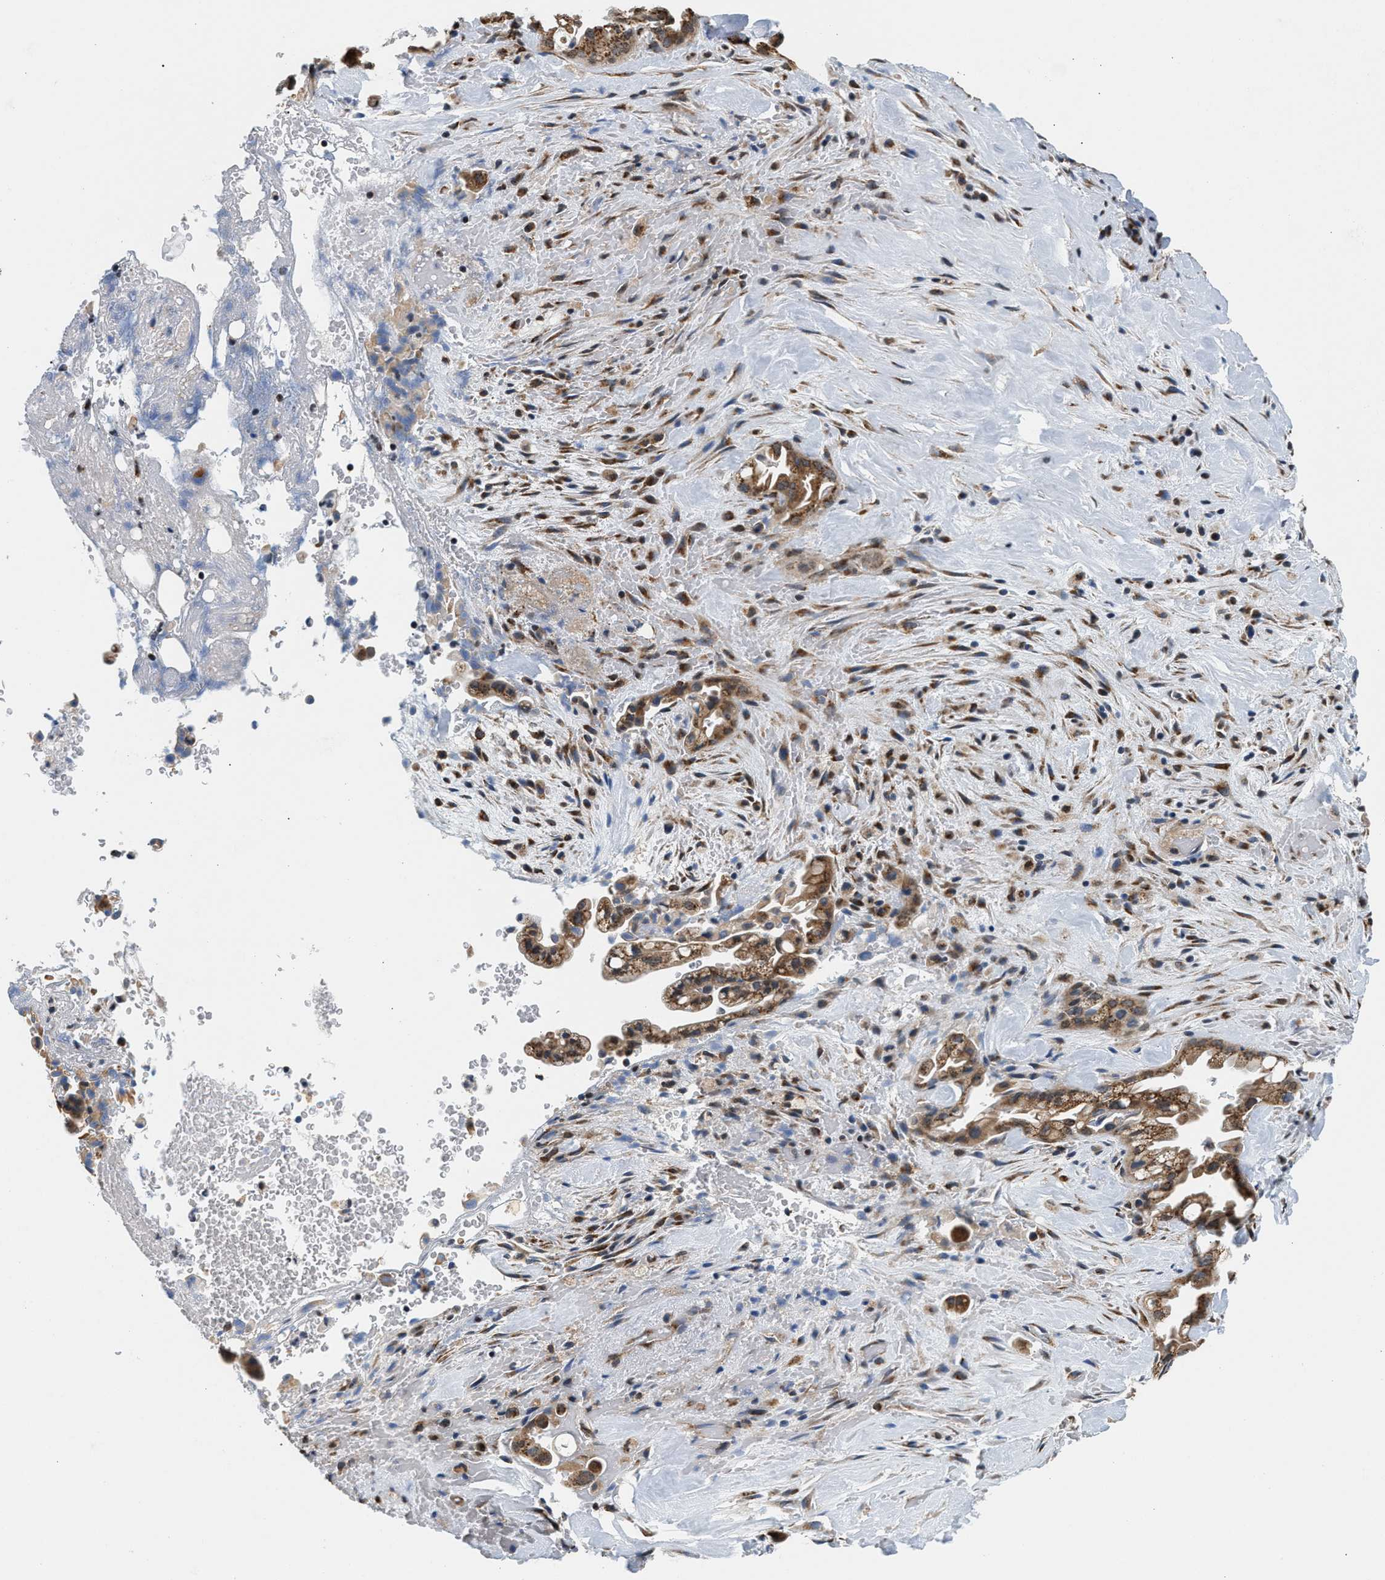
{"staining": {"intensity": "moderate", "quantity": ">75%", "location": "cytoplasmic/membranous"}, "tissue": "liver cancer", "cell_type": "Tumor cells", "image_type": "cancer", "snomed": [{"axis": "morphology", "description": "Cholangiocarcinoma"}, {"axis": "topography", "description": "Liver"}], "caption": "Human liver cancer stained with a brown dye displays moderate cytoplasmic/membranous positive positivity in approximately >75% of tumor cells.", "gene": "KCNMB2", "patient": {"sex": "female", "age": 68}}